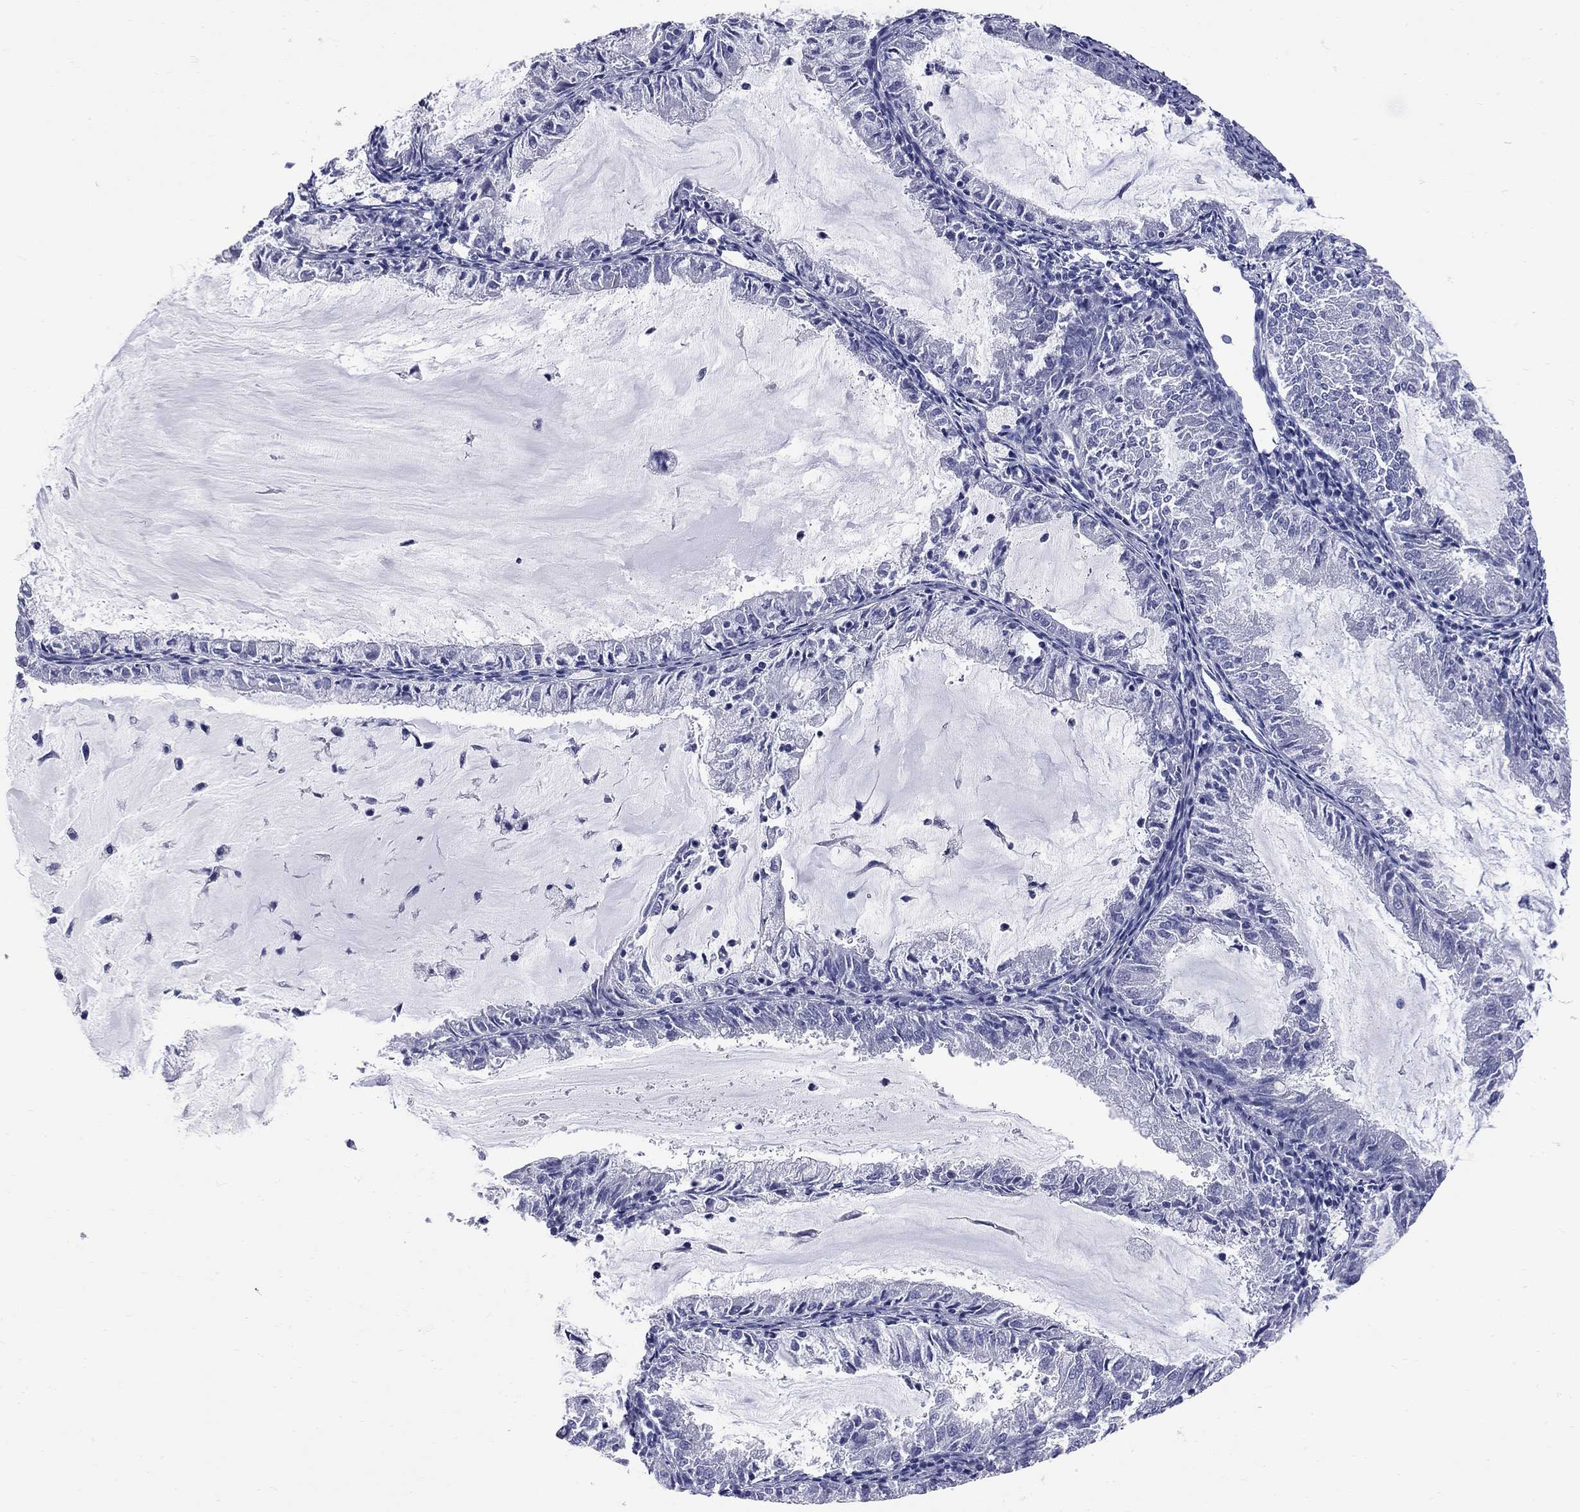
{"staining": {"intensity": "negative", "quantity": "none", "location": "none"}, "tissue": "endometrial cancer", "cell_type": "Tumor cells", "image_type": "cancer", "snomed": [{"axis": "morphology", "description": "Adenocarcinoma, NOS"}, {"axis": "topography", "description": "Endometrium"}], "caption": "This is a photomicrograph of immunohistochemistry staining of endometrial cancer (adenocarcinoma), which shows no expression in tumor cells. (DAB (3,3'-diaminobenzidine) immunohistochemistry (IHC) with hematoxylin counter stain).", "gene": "FAM221B", "patient": {"sex": "female", "age": 57}}